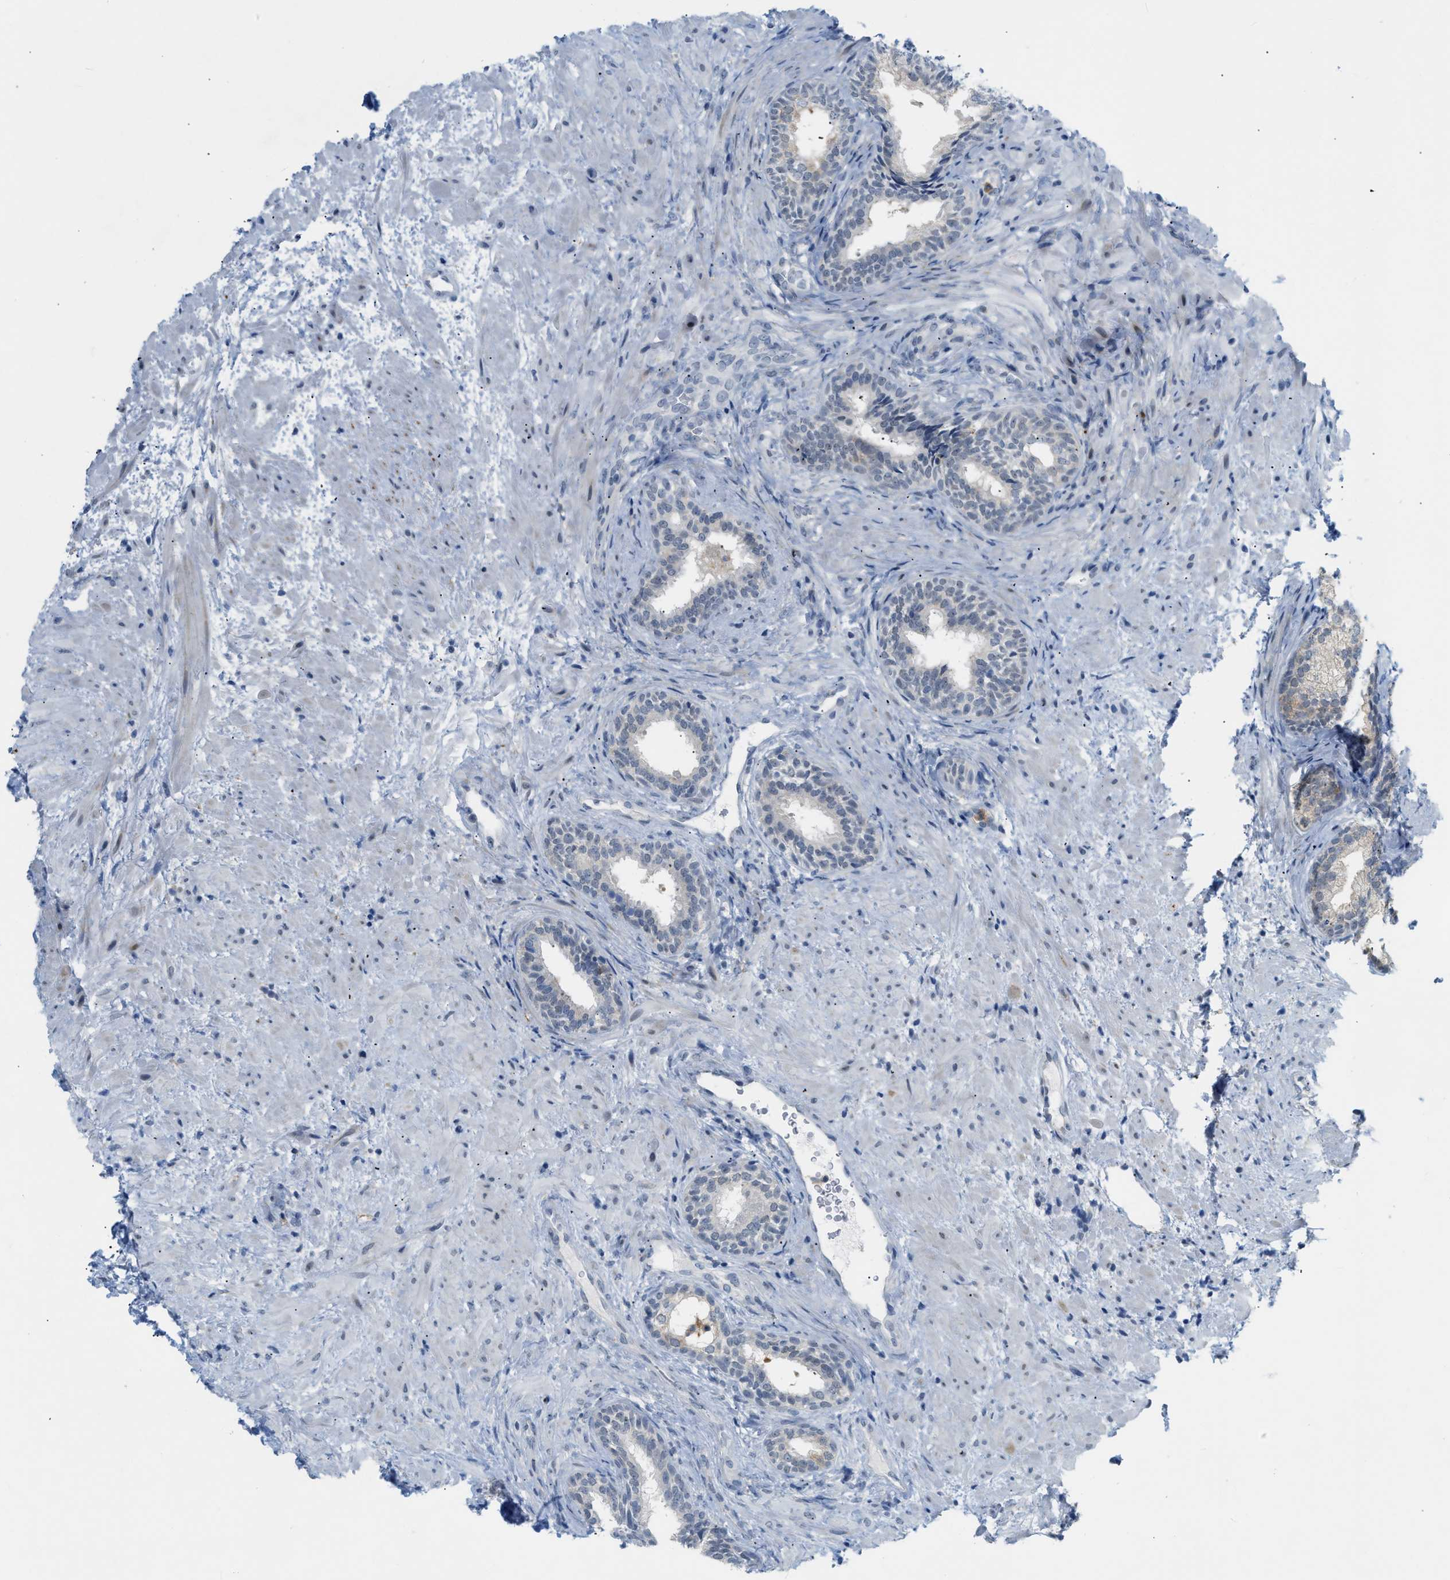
{"staining": {"intensity": "moderate", "quantity": "25%-75%", "location": "cytoplasmic/membranous"}, "tissue": "prostate", "cell_type": "Glandular cells", "image_type": "normal", "snomed": [{"axis": "morphology", "description": "Normal tissue, NOS"}, {"axis": "topography", "description": "Prostate"}], "caption": "An IHC image of benign tissue is shown. Protein staining in brown labels moderate cytoplasmic/membranous positivity in prostate within glandular cells.", "gene": "ZNF408", "patient": {"sex": "male", "age": 76}}